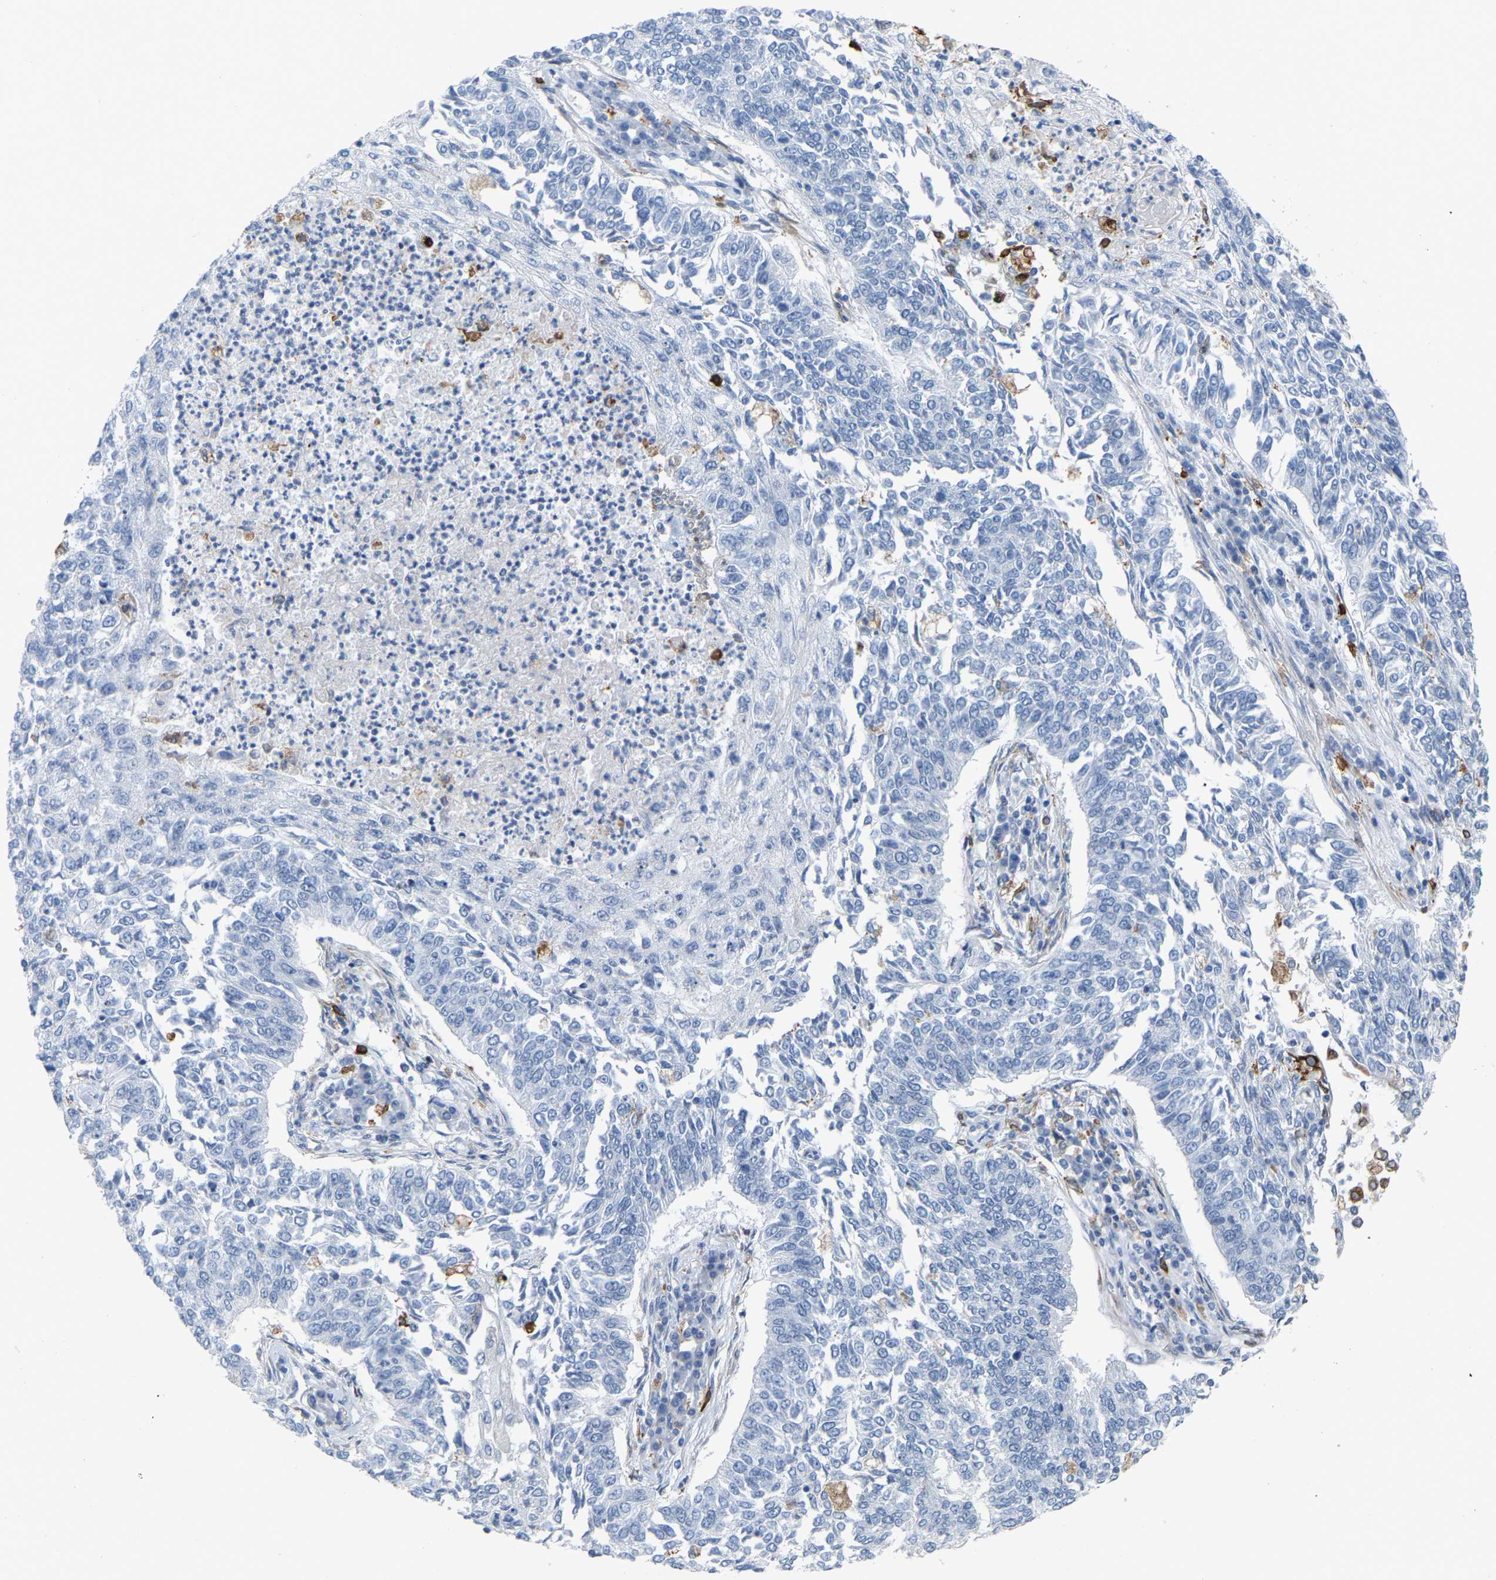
{"staining": {"intensity": "negative", "quantity": "none", "location": "none"}, "tissue": "lung cancer", "cell_type": "Tumor cells", "image_type": "cancer", "snomed": [{"axis": "morphology", "description": "Normal tissue, NOS"}, {"axis": "morphology", "description": "Squamous cell carcinoma, NOS"}, {"axis": "topography", "description": "Cartilage tissue"}, {"axis": "topography", "description": "Bronchus"}, {"axis": "topography", "description": "Lung"}], "caption": "This is a photomicrograph of immunohistochemistry staining of lung cancer (squamous cell carcinoma), which shows no expression in tumor cells.", "gene": "PTGS1", "patient": {"sex": "female", "age": 49}}